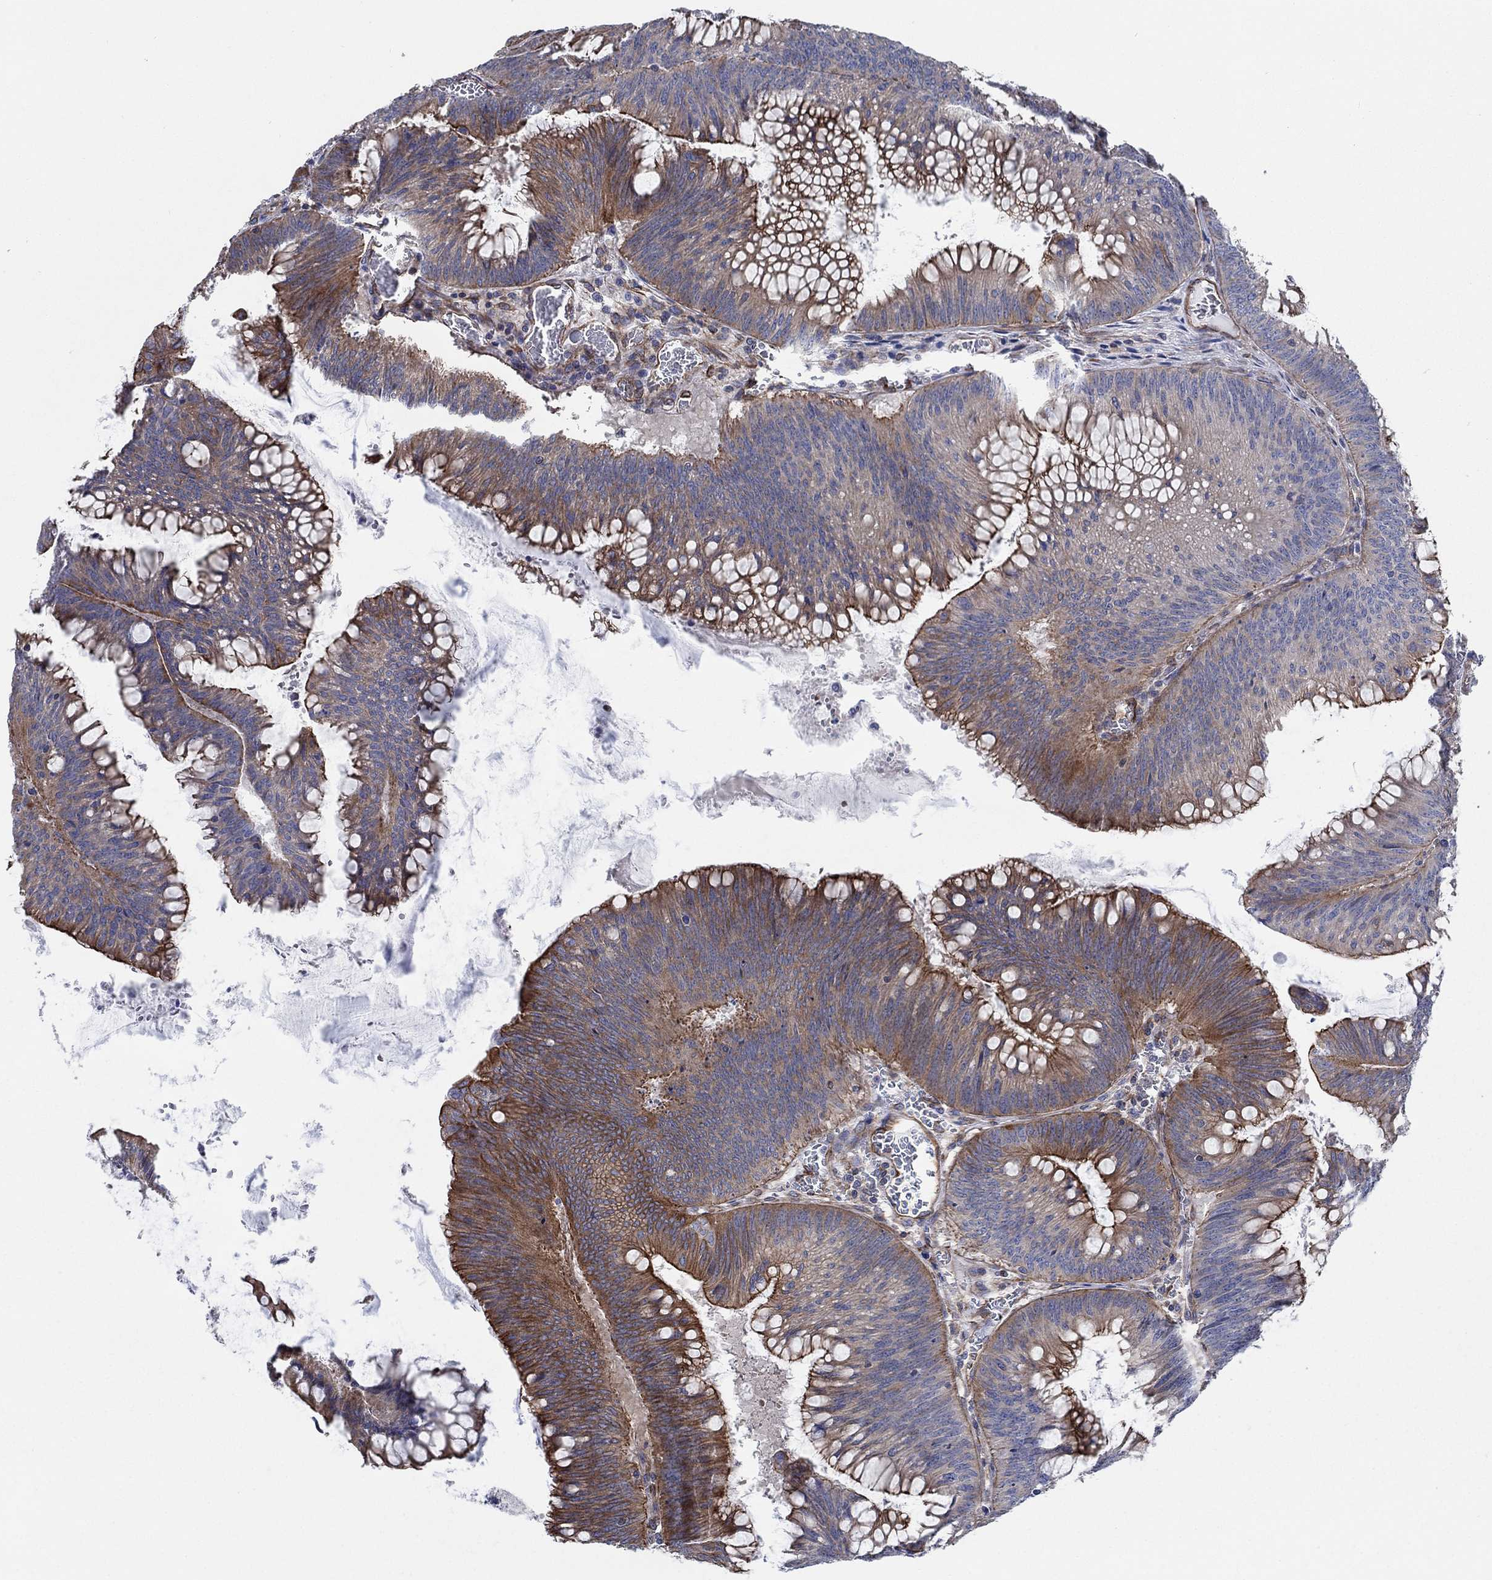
{"staining": {"intensity": "strong", "quantity": "25%-75%", "location": "cytoplasmic/membranous"}, "tissue": "colorectal cancer", "cell_type": "Tumor cells", "image_type": "cancer", "snomed": [{"axis": "morphology", "description": "Adenocarcinoma, NOS"}, {"axis": "topography", "description": "Rectum"}], "caption": "A high-resolution histopathology image shows immunohistochemistry (IHC) staining of colorectal cancer (adenocarcinoma), which shows strong cytoplasmic/membranous positivity in about 25%-75% of tumor cells.", "gene": "FMN1", "patient": {"sex": "female", "age": 72}}